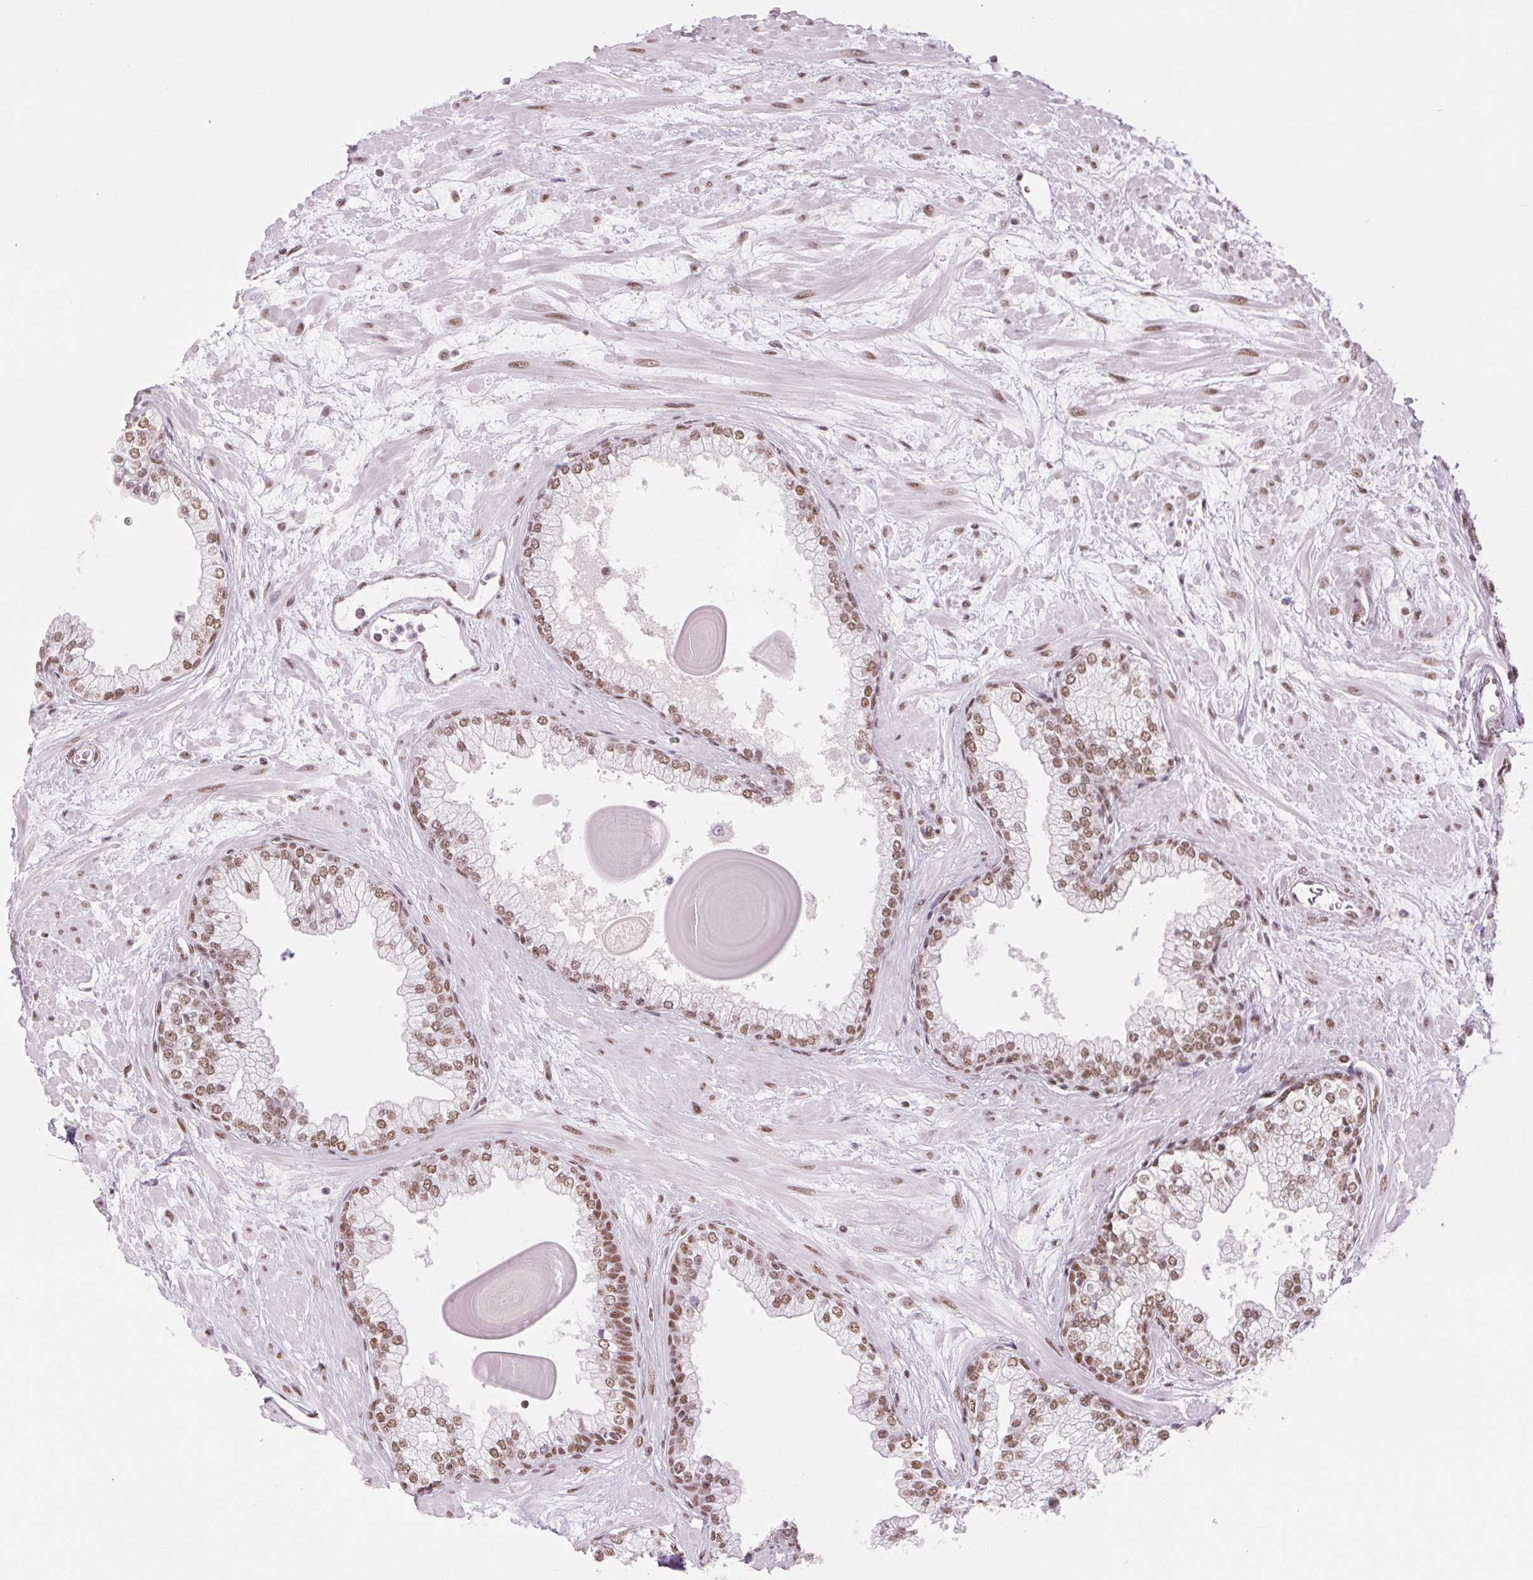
{"staining": {"intensity": "moderate", "quantity": ">75%", "location": "nuclear"}, "tissue": "prostate", "cell_type": "Glandular cells", "image_type": "normal", "snomed": [{"axis": "morphology", "description": "Normal tissue, NOS"}, {"axis": "topography", "description": "Prostate"}, {"axis": "topography", "description": "Peripheral nerve tissue"}], "caption": "IHC histopathology image of normal prostate: human prostate stained using IHC shows medium levels of moderate protein expression localized specifically in the nuclear of glandular cells, appearing as a nuclear brown color.", "gene": "ZFR2", "patient": {"sex": "male", "age": 61}}